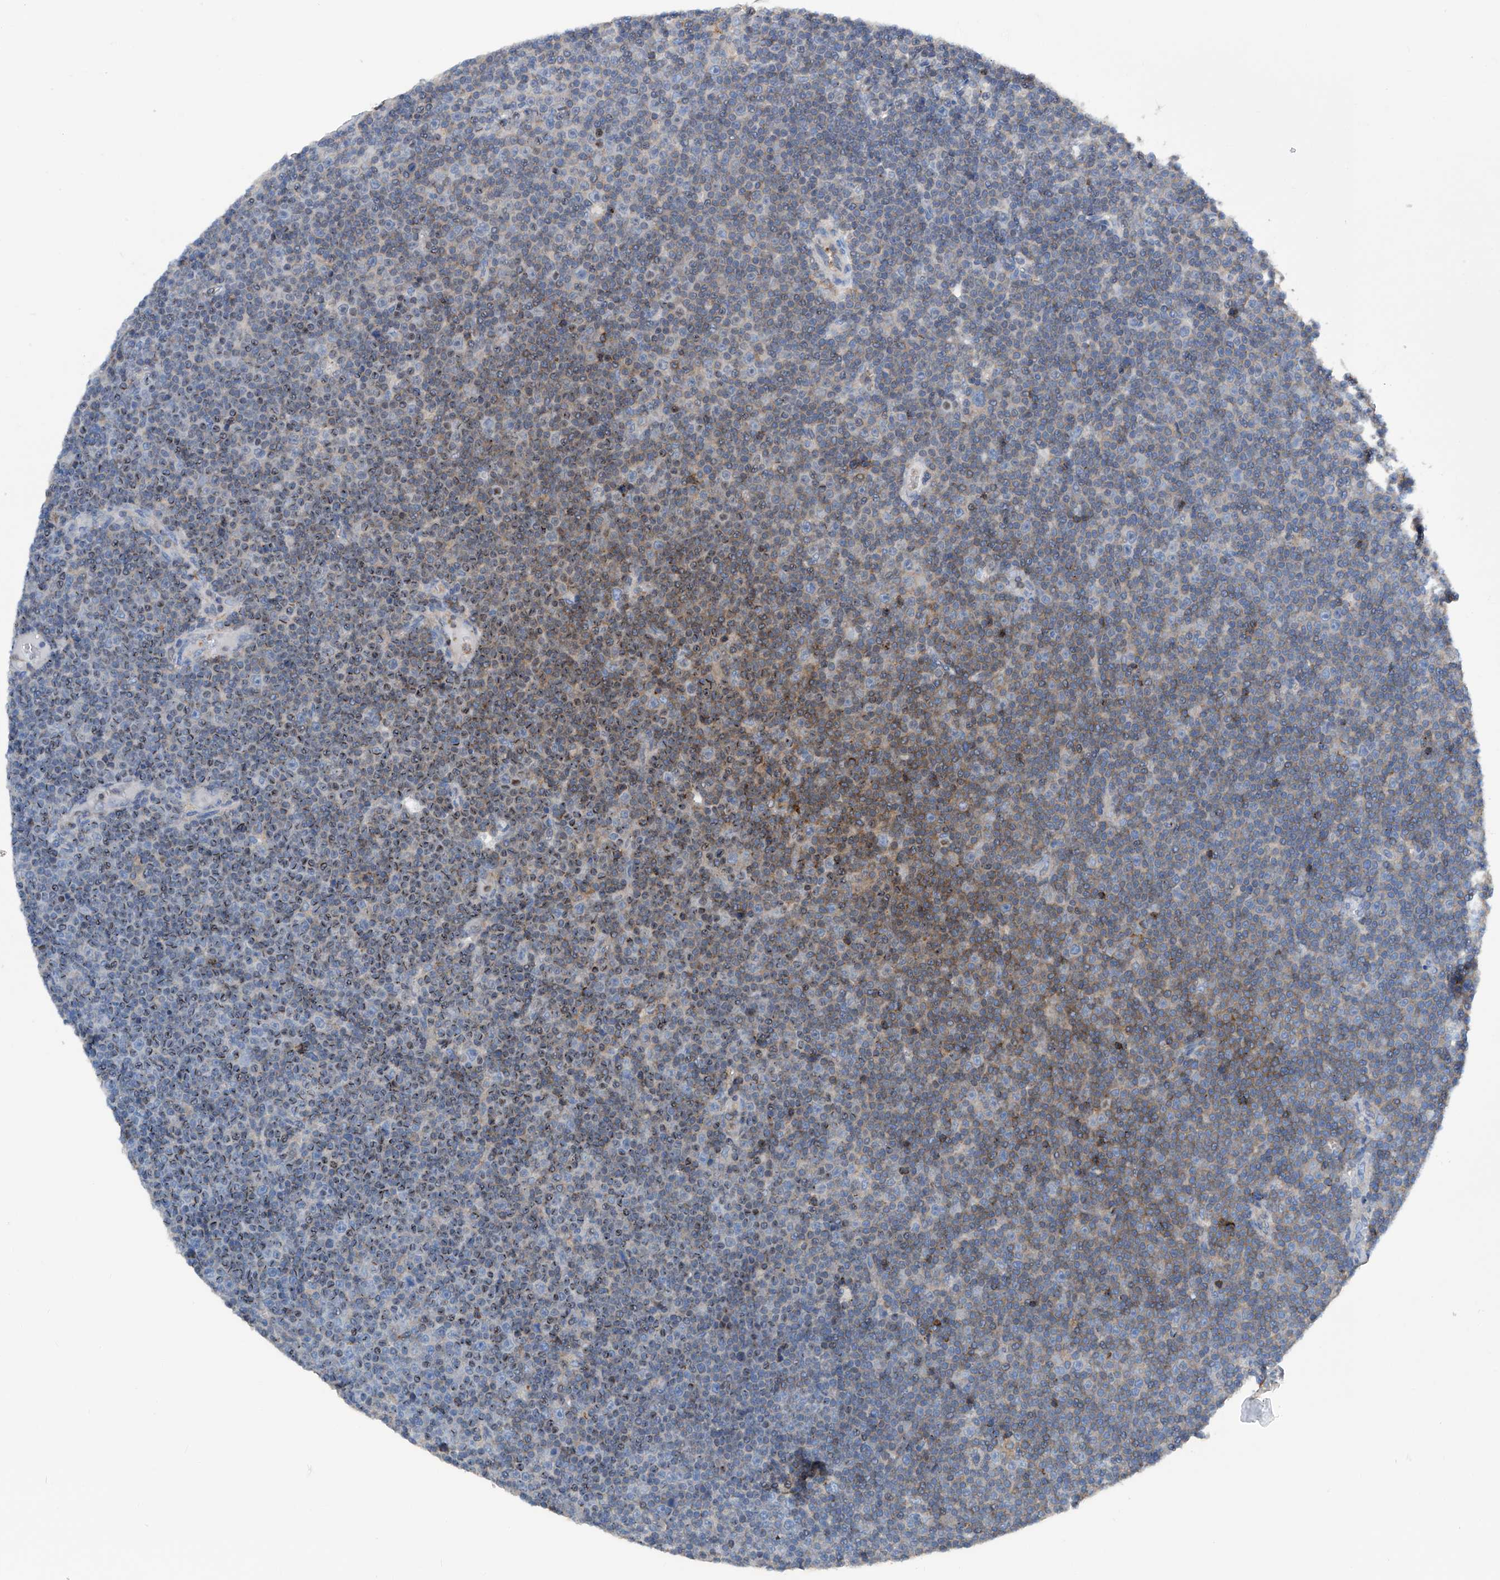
{"staining": {"intensity": "moderate", "quantity": "25%-75%", "location": "cytoplasmic/membranous,nuclear"}, "tissue": "lymphoma", "cell_type": "Tumor cells", "image_type": "cancer", "snomed": [{"axis": "morphology", "description": "Malignant lymphoma, non-Hodgkin's type, Low grade"}, {"axis": "topography", "description": "Lymph node"}], "caption": "Tumor cells show medium levels of moderate cytoplasmic/membranous and nuclear expression in about 25%-75% of cells in human lymphoma.", "gene": "ZNF484", "patient": {"sex": "female", "age": 67}}